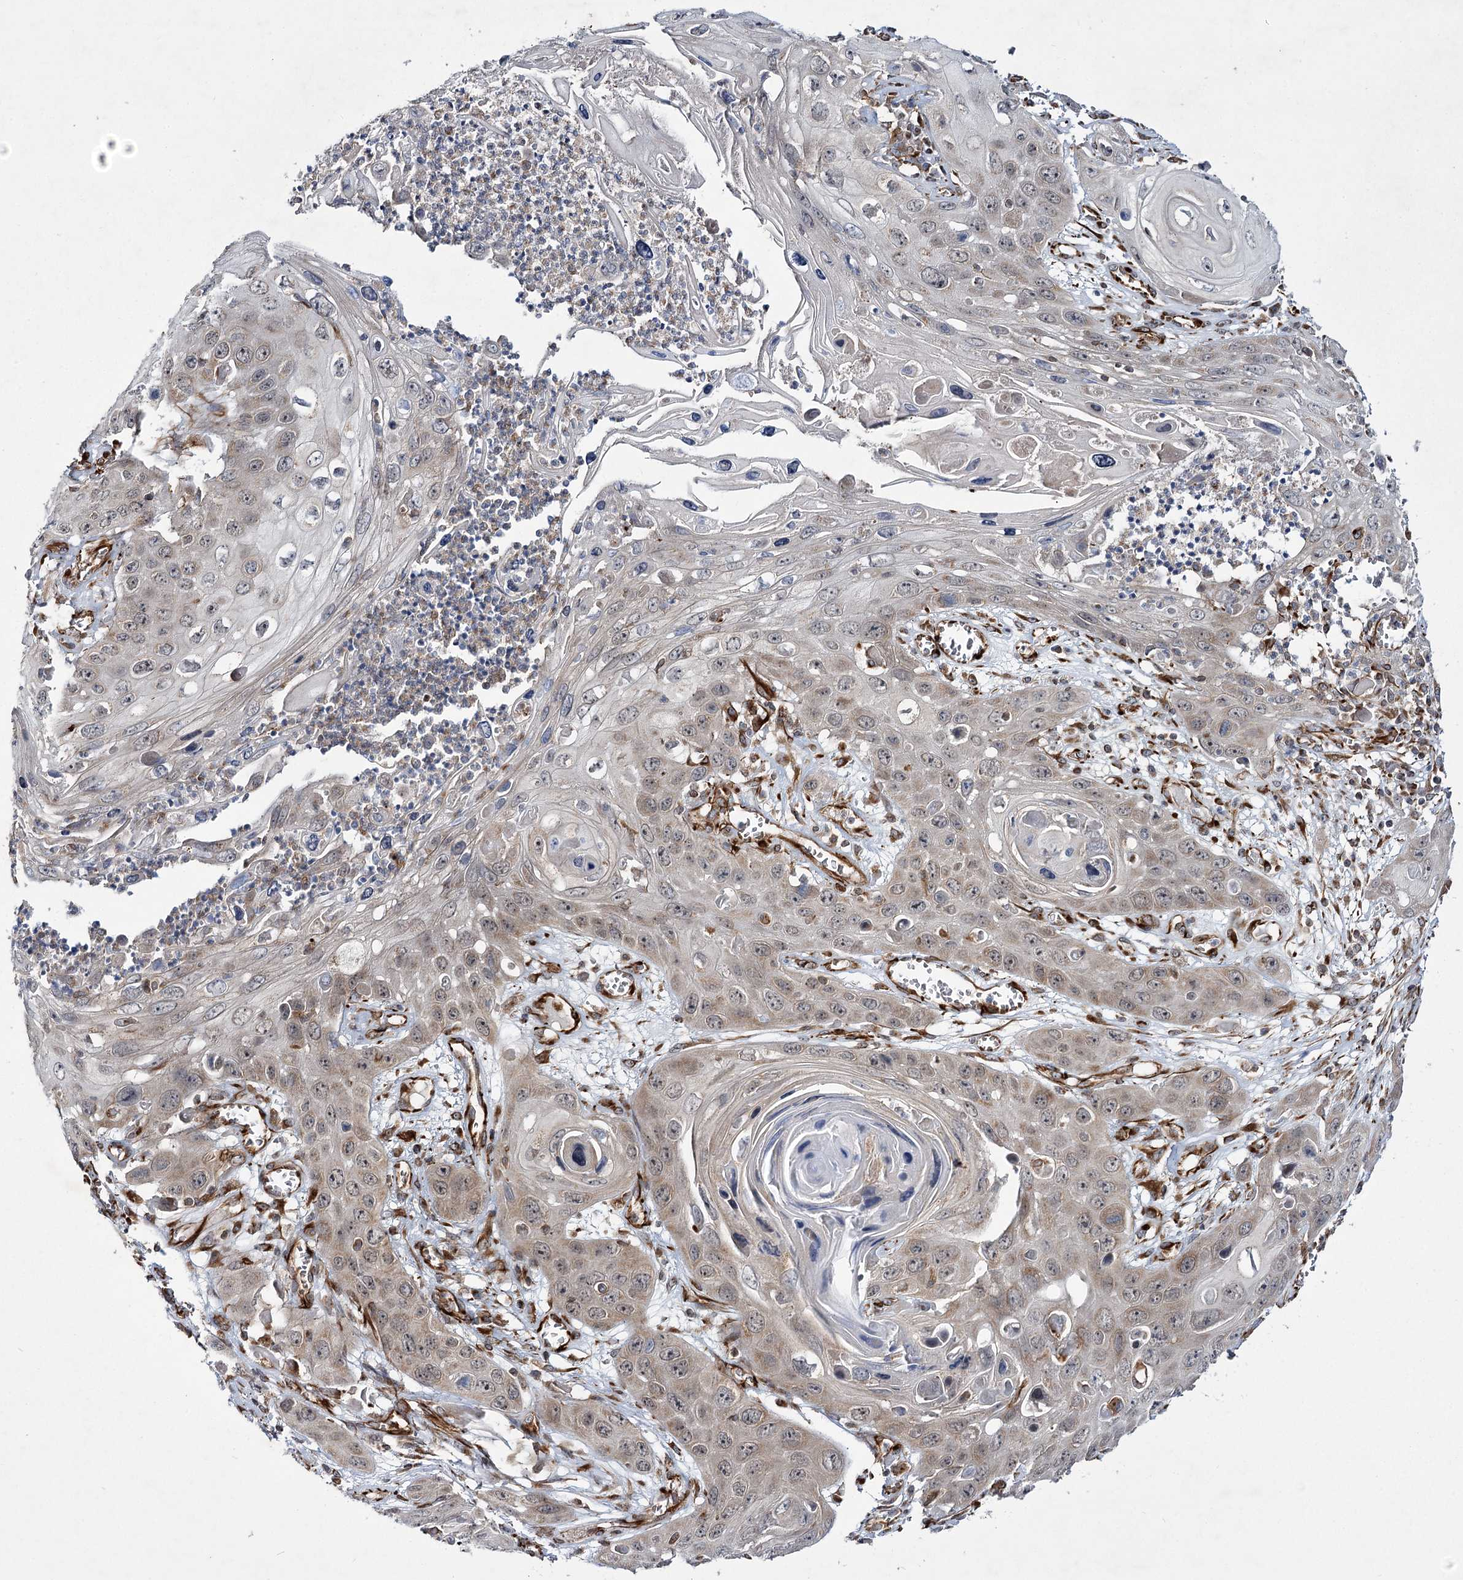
{"staining": {"intensity": "weak", "quantity": "<25%", "location": "cytoplasmic/membranous"}, "tissue": "skin cancer", "cell_type": "Tumor cells", "image_type": "cancer", "snomed": [{"axis": "morphology", "description": "Squamous cell carcinoma, NOS"}, {"axis": "topography", "description": "Skin"}], "caption": "Tumor cells show no significant protein positivity in skin squamous cell carcinoma. The staining is performed using DAB brown chromogen with nuclei counter-stained in using hematoxylin.", "gene": "DPEP2", "patient": {"sex": "male", "age": 55}}